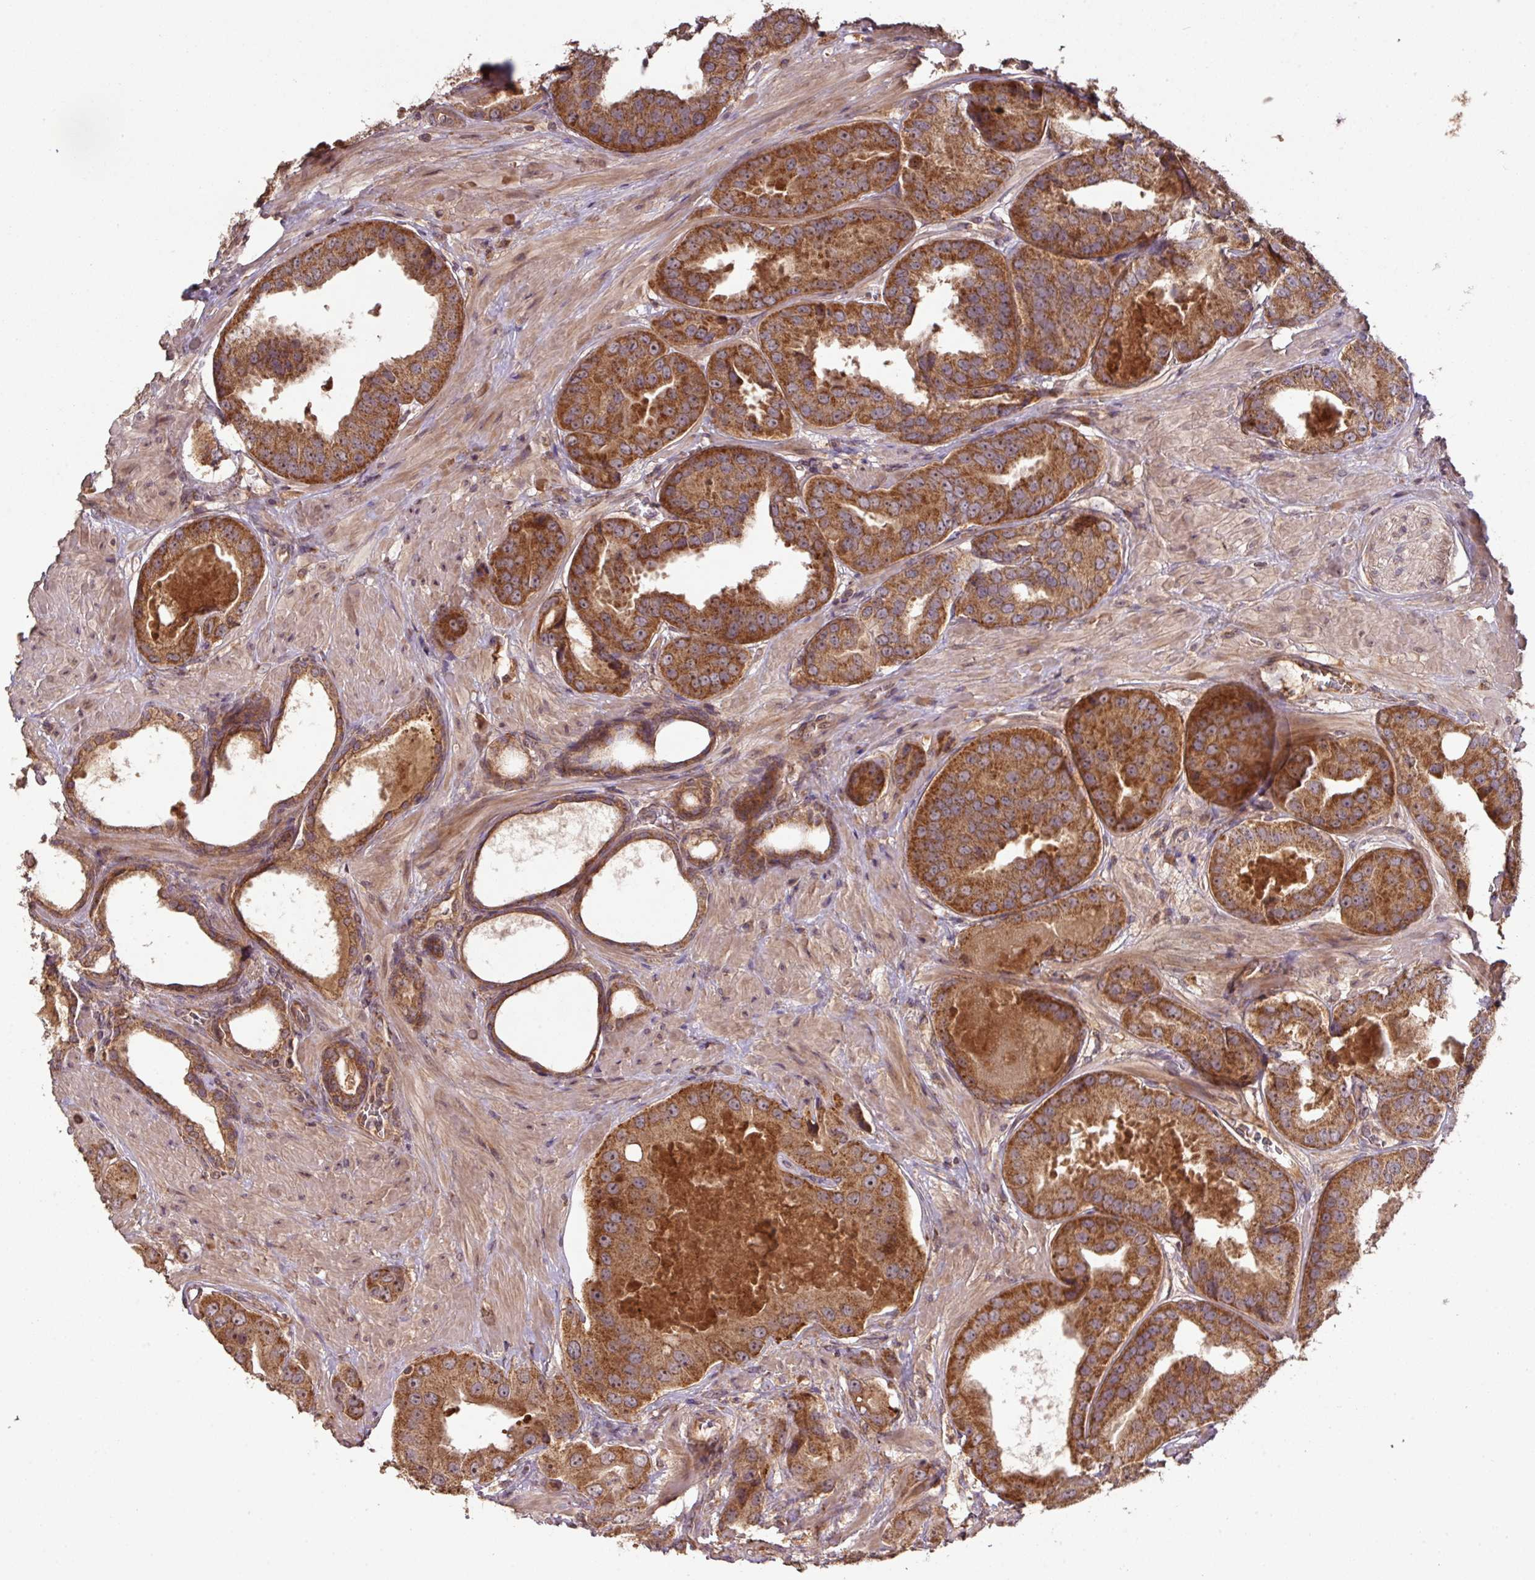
{"staining": {"intensity": "strong", "quantity": ">75%", "location": "cytoplasmic/membranous"}, "tissue": "prostate cancer", "cell_type": "Tumor cells", "image_type": "cancer", "snomed": [{"axis": "morphology", "description": "Adenocarcinoma, High grade"}, {"axis": "topography", "description": "Prostate"}], "caption": "Prostate cancer tissue demonstrates strong cytoplasmic/membranous positivity in about >75% of tumor cells", "gene": "MRRF", "patient": {"sex": "male", "age": 63}}